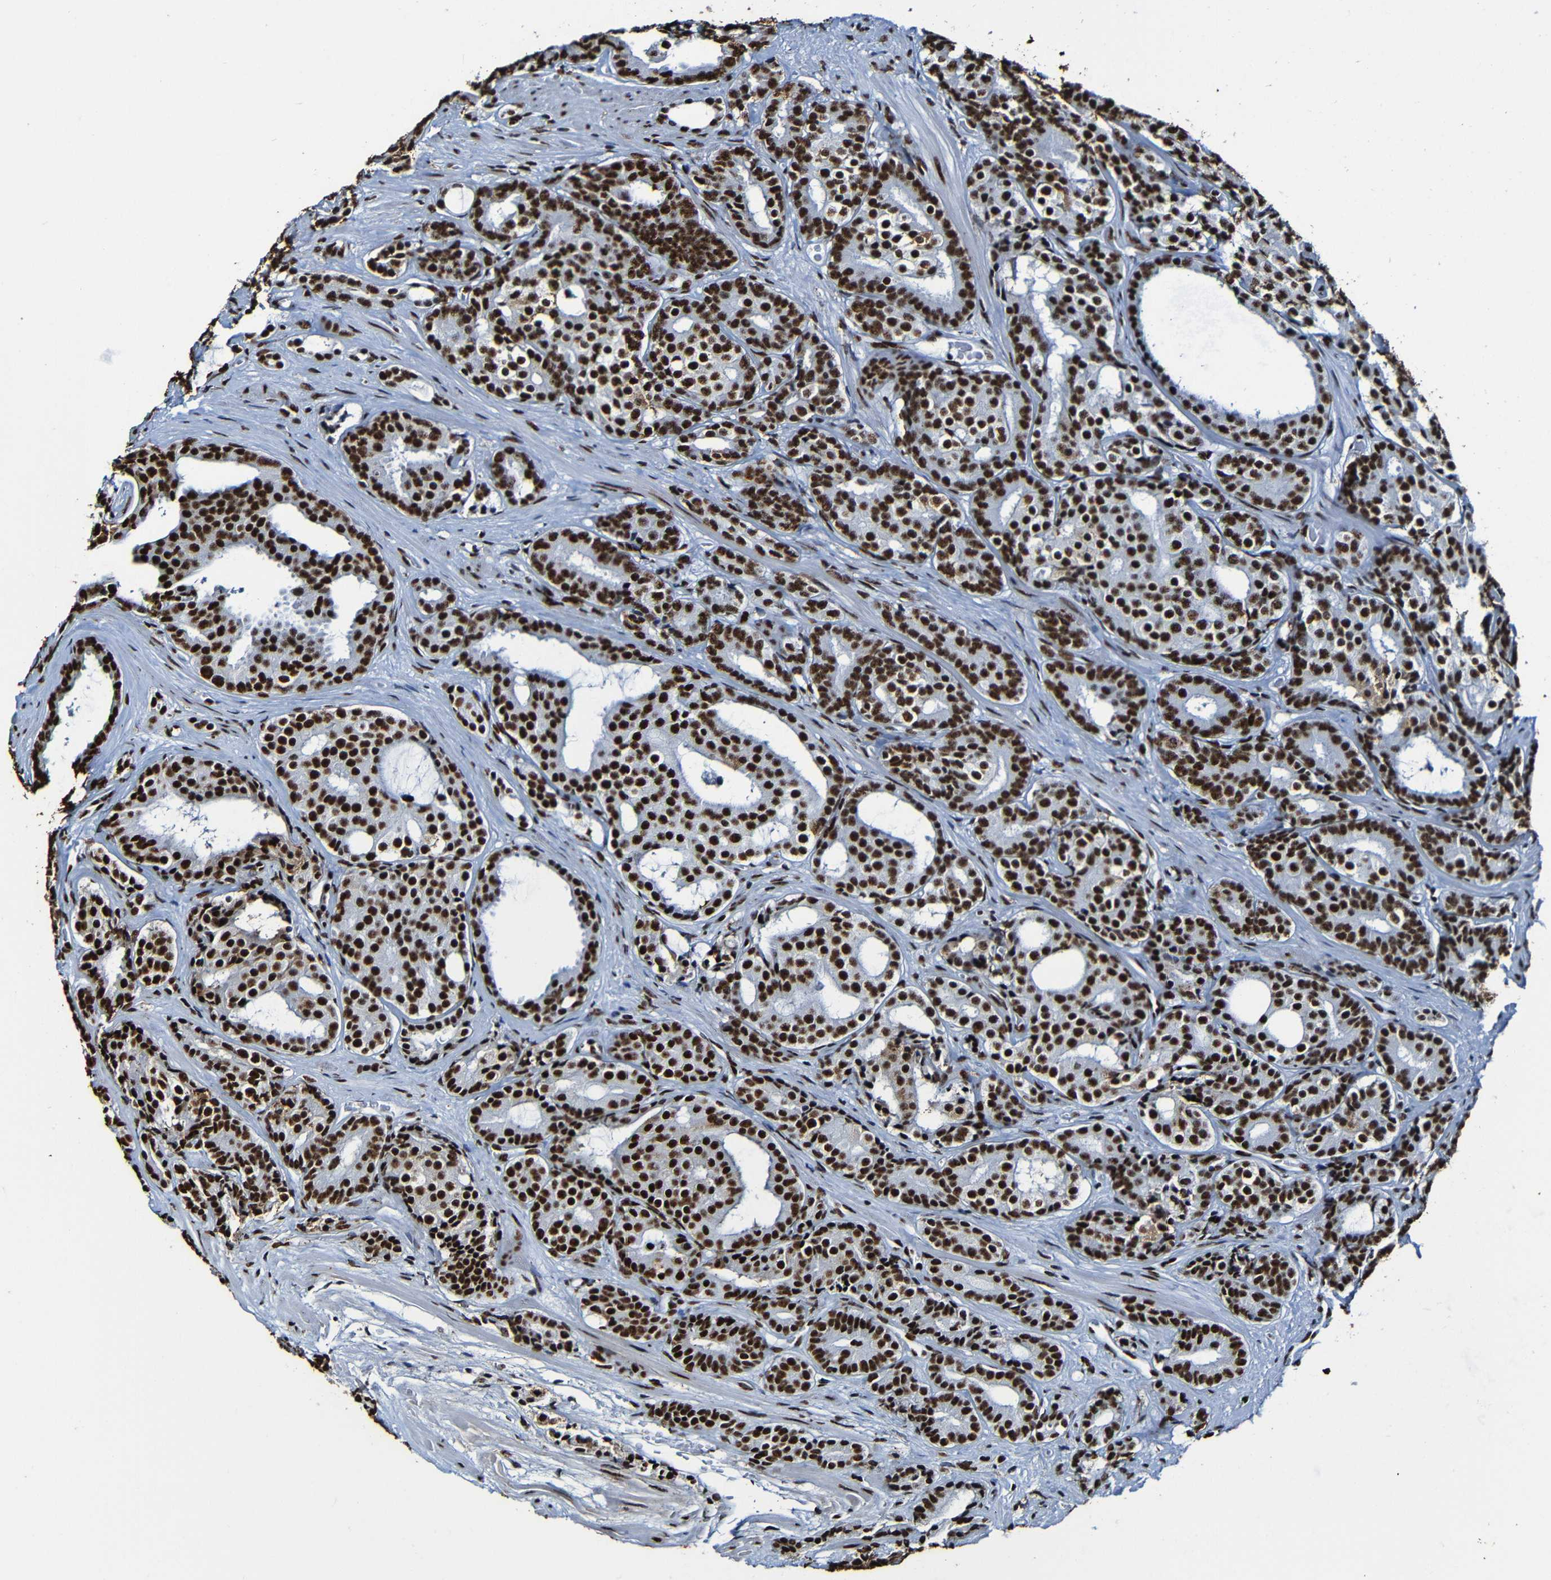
{"staining": {"intensity": "strong", "quantity": ">75%", "location": "nuclear"}, "tissue": "prostate cancer", "cell_type": "Tumor cells", "image_type": "cancer", "snomed": [{"axis": "morphology", "description": "Adenocarcinoma, High grade"}, {"axis": "topography", "description": "Prostate"}], "caption": "Brown immunohistochemical staining in adenocarcinoma (high-grade) (prostate) exhibits strong nuclear expression in approximately >75% of tumor cells.", "gene": "SRSF3", "patient": {"sex": "male", "age": 71}}